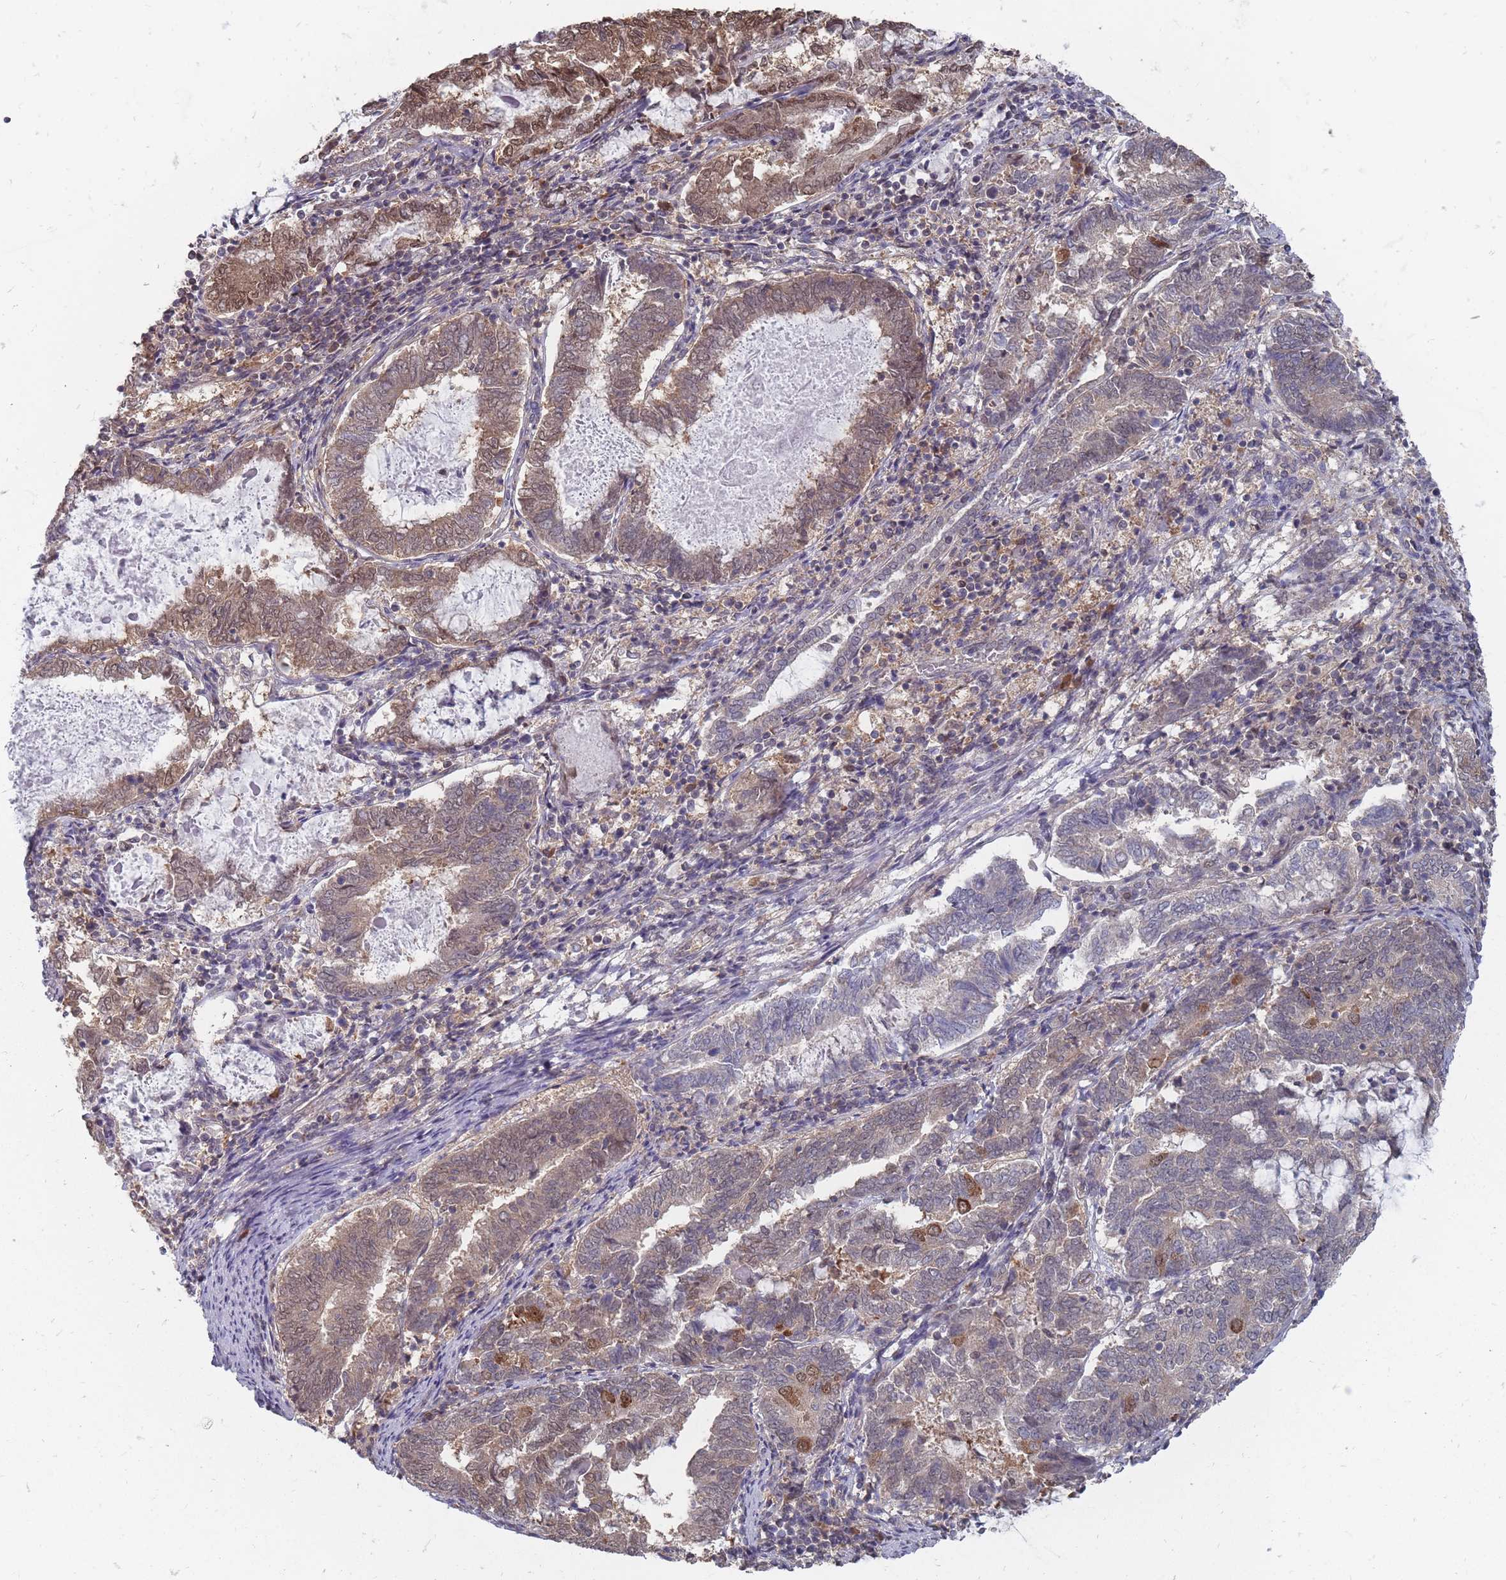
{"staining": {"intensity": "moderate", "quantity": "25%-75%", "location": "cytoplasmic/membranous,nuclear"}, "tissue": "endometrial cancer", "cell_type": "Tumor cells", "image_type": "cancer", "snomed": [{"axis": "morphology", "description": "Adenocarcinoma, NOS"}, {"axis": "topography", "description": "Endometrium"}], "caption": "This is a histology image of IHC staining of endometrial adenocarcinoma, which shows moderate staining in the cytoplasmic/membranous and nuclear of tumor cells.", "gene": "NKD1", "patient": {"sex": "female", "age": 80}}